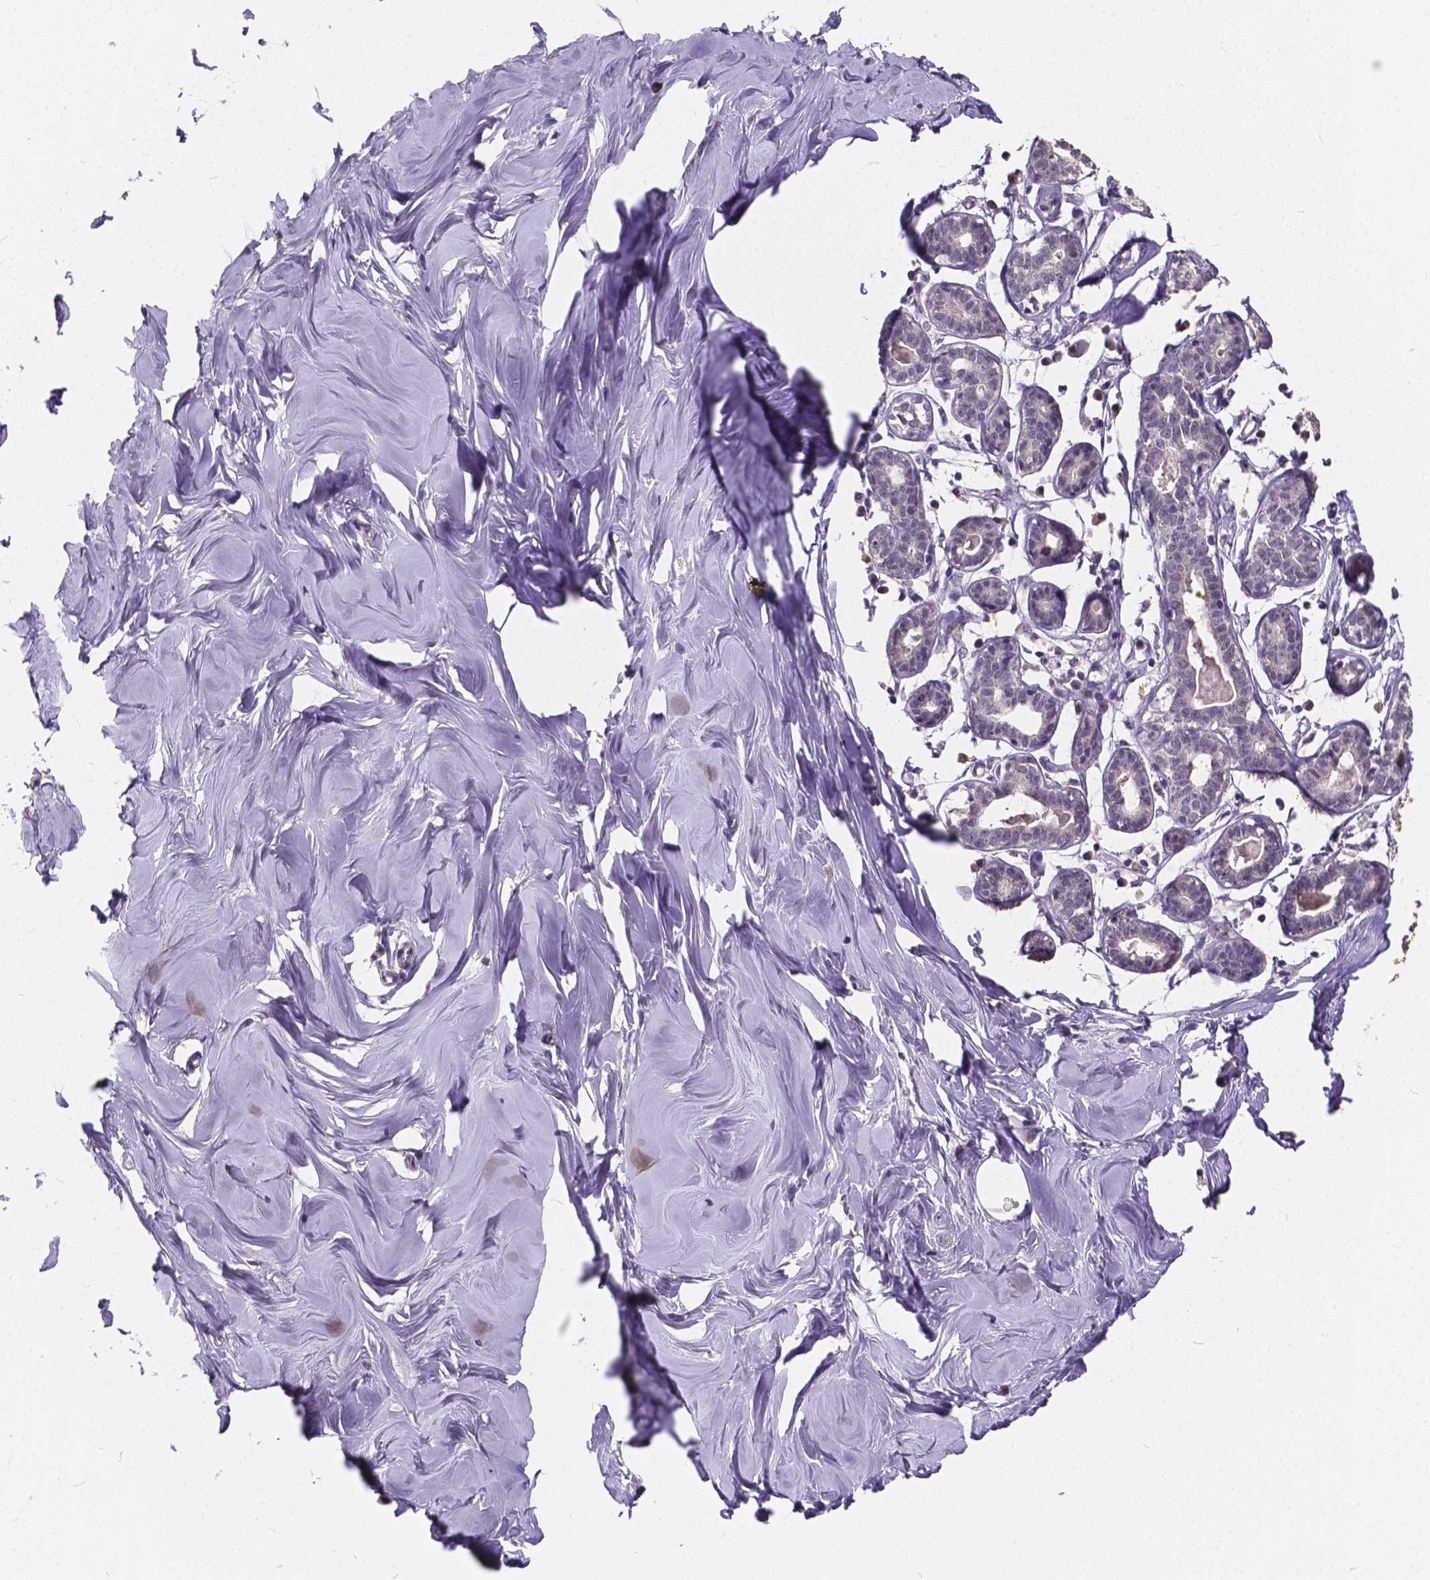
{"staining": {"intensity": "negative", "quantity": "none", "location": "none"}, "tissue": "breast", "cell_type": "Adipocytes", "image_type": "normal", "snomed": [{"axis": "morphology", "description": "Normal tissue, NOS"}, {"axis": "topography", "description": "Breast"}], "caption": "High power microscopy image of an immunohistochemistry micrograph of unremarkable breast, revealing no significant staining in adipocytes.", "gene": "CTNNA2", "patient": {"sex": "female", "age": 27}}